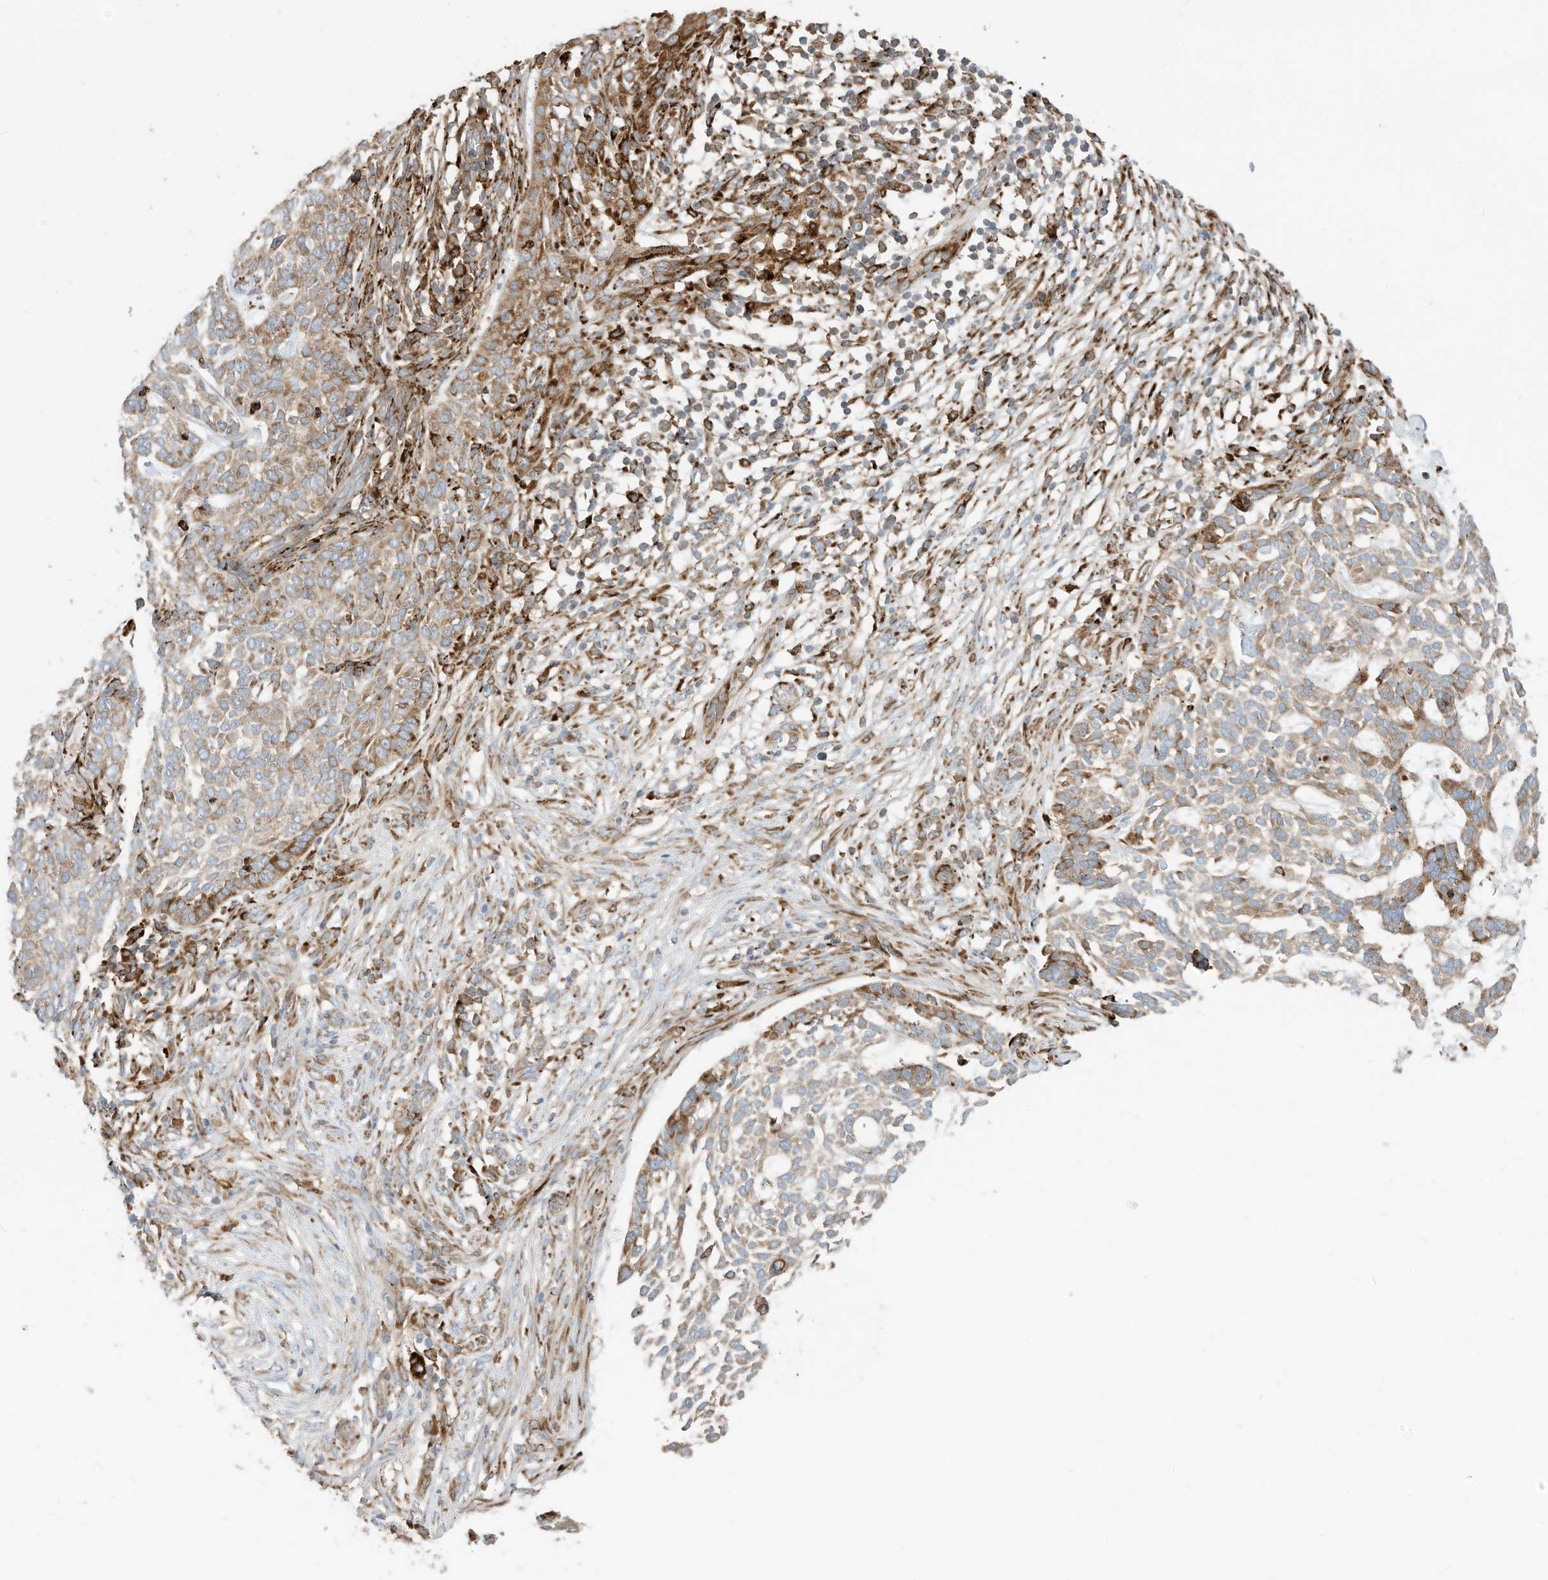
{"staining": {"intensity": "moderate", "quantity": ">75%", "location": "cytoplasmic/membranous"}, "tissue": "skin cancer", "cell_type": "Tumor cells", "image_type": "cancer", "snomed": [{"axis": "morphology", "description": "Basal cell carcinoma"}, {"axis": "topography", "description": "Skin"}], "caption": "A medium amount of moderate cytoplasmic/membranous staining is identified in approximately >75% of tumor cells in basal cell carcinoma (skin) tissue.", "gene": "TRNAU1AP", "patient": {"sex": "female", "age": 64}}